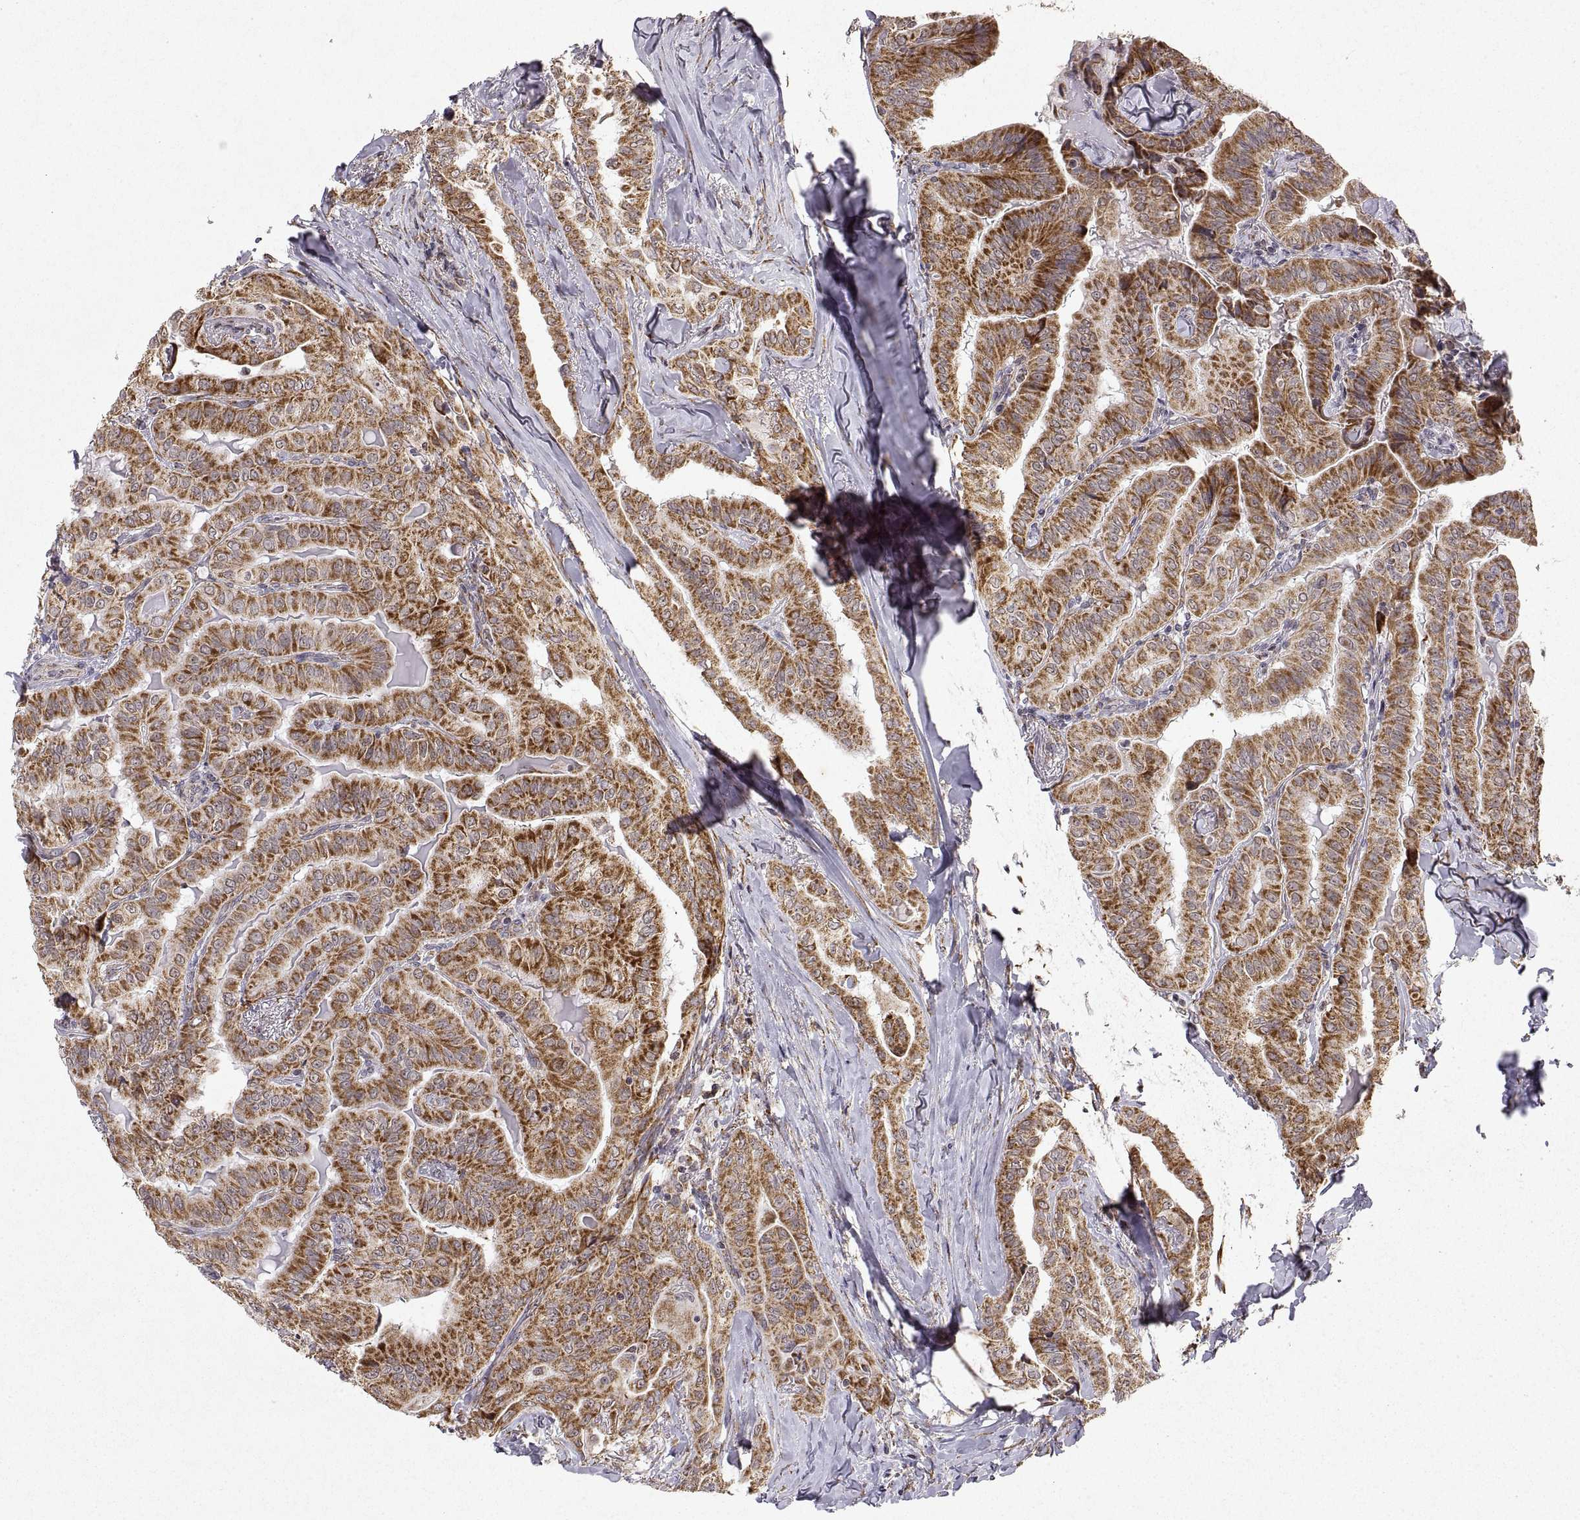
{"staining": {"intensity": "moderate", "quantity": ">75%", "location": "cytoplasmic/membranous"}, "tissue": "thyroid cancer", "cell_type": "Tumor cells", "image_type": "cancer", "snomed": [{"axis": "morphology", "description": "Papillary adenocarcinoma, NOS"}, {"axis": "topography", "description": "Thyroid gland"}], "caption": "The micrograph displays staining of thyroid cancer, revealing moderate cytoplasmic/membranous protein positivity (brown color) within tumor cells. (brown staining indicates protein expression, while blue staining denotes nuclei).", "gene": "MANBAL", "patient": {"sex": "female", "age": 68}}